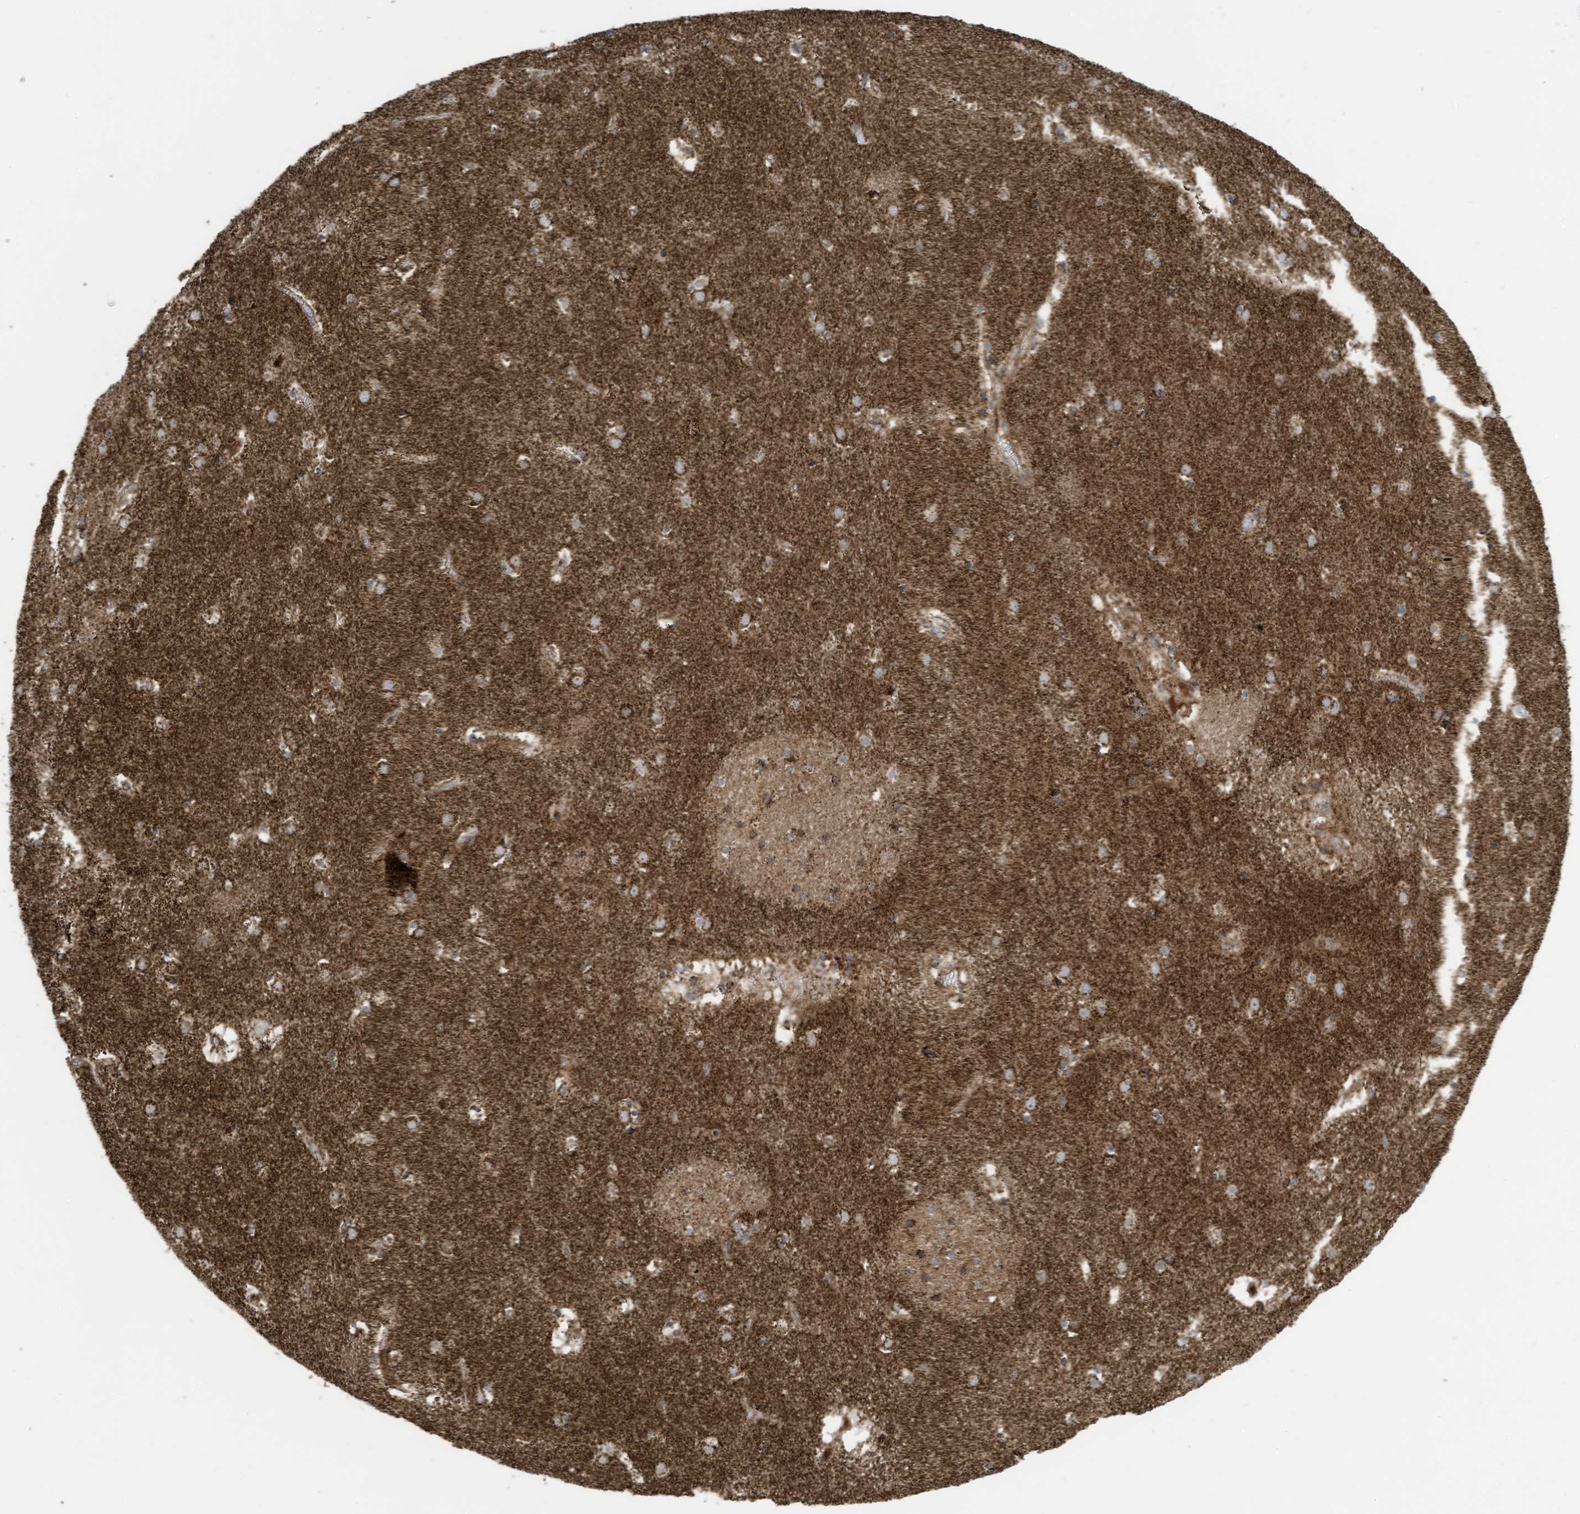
{"staining": {"intensity": "strong", "quantity": "25%-75%", "location": "cytoplasmic/membranous"}, "tissue": "caudate", "cell_type": "Glial cells", "image_type": "normal", "snomed": [{"axis": "morphology", "description": "Normal tissue, NOS"}, {"axis": "topography", "description": "Lateral ventricle wall"}], "caption": "Immunohistochemical staining of benign caudate demonstrates 25%-75% levels of strong cytoplasmic/membranous protein positivity in about 25%-75% of glial cells. The staining was performed using DAB (3,3'-diaminobenzidine) to visualize the protein expression in brown, while the nuclei were stained in blue with hematoxylin (Magnification: 20x).", "gene": "COX10", "patient": {"sex": "male", "age": 70}}